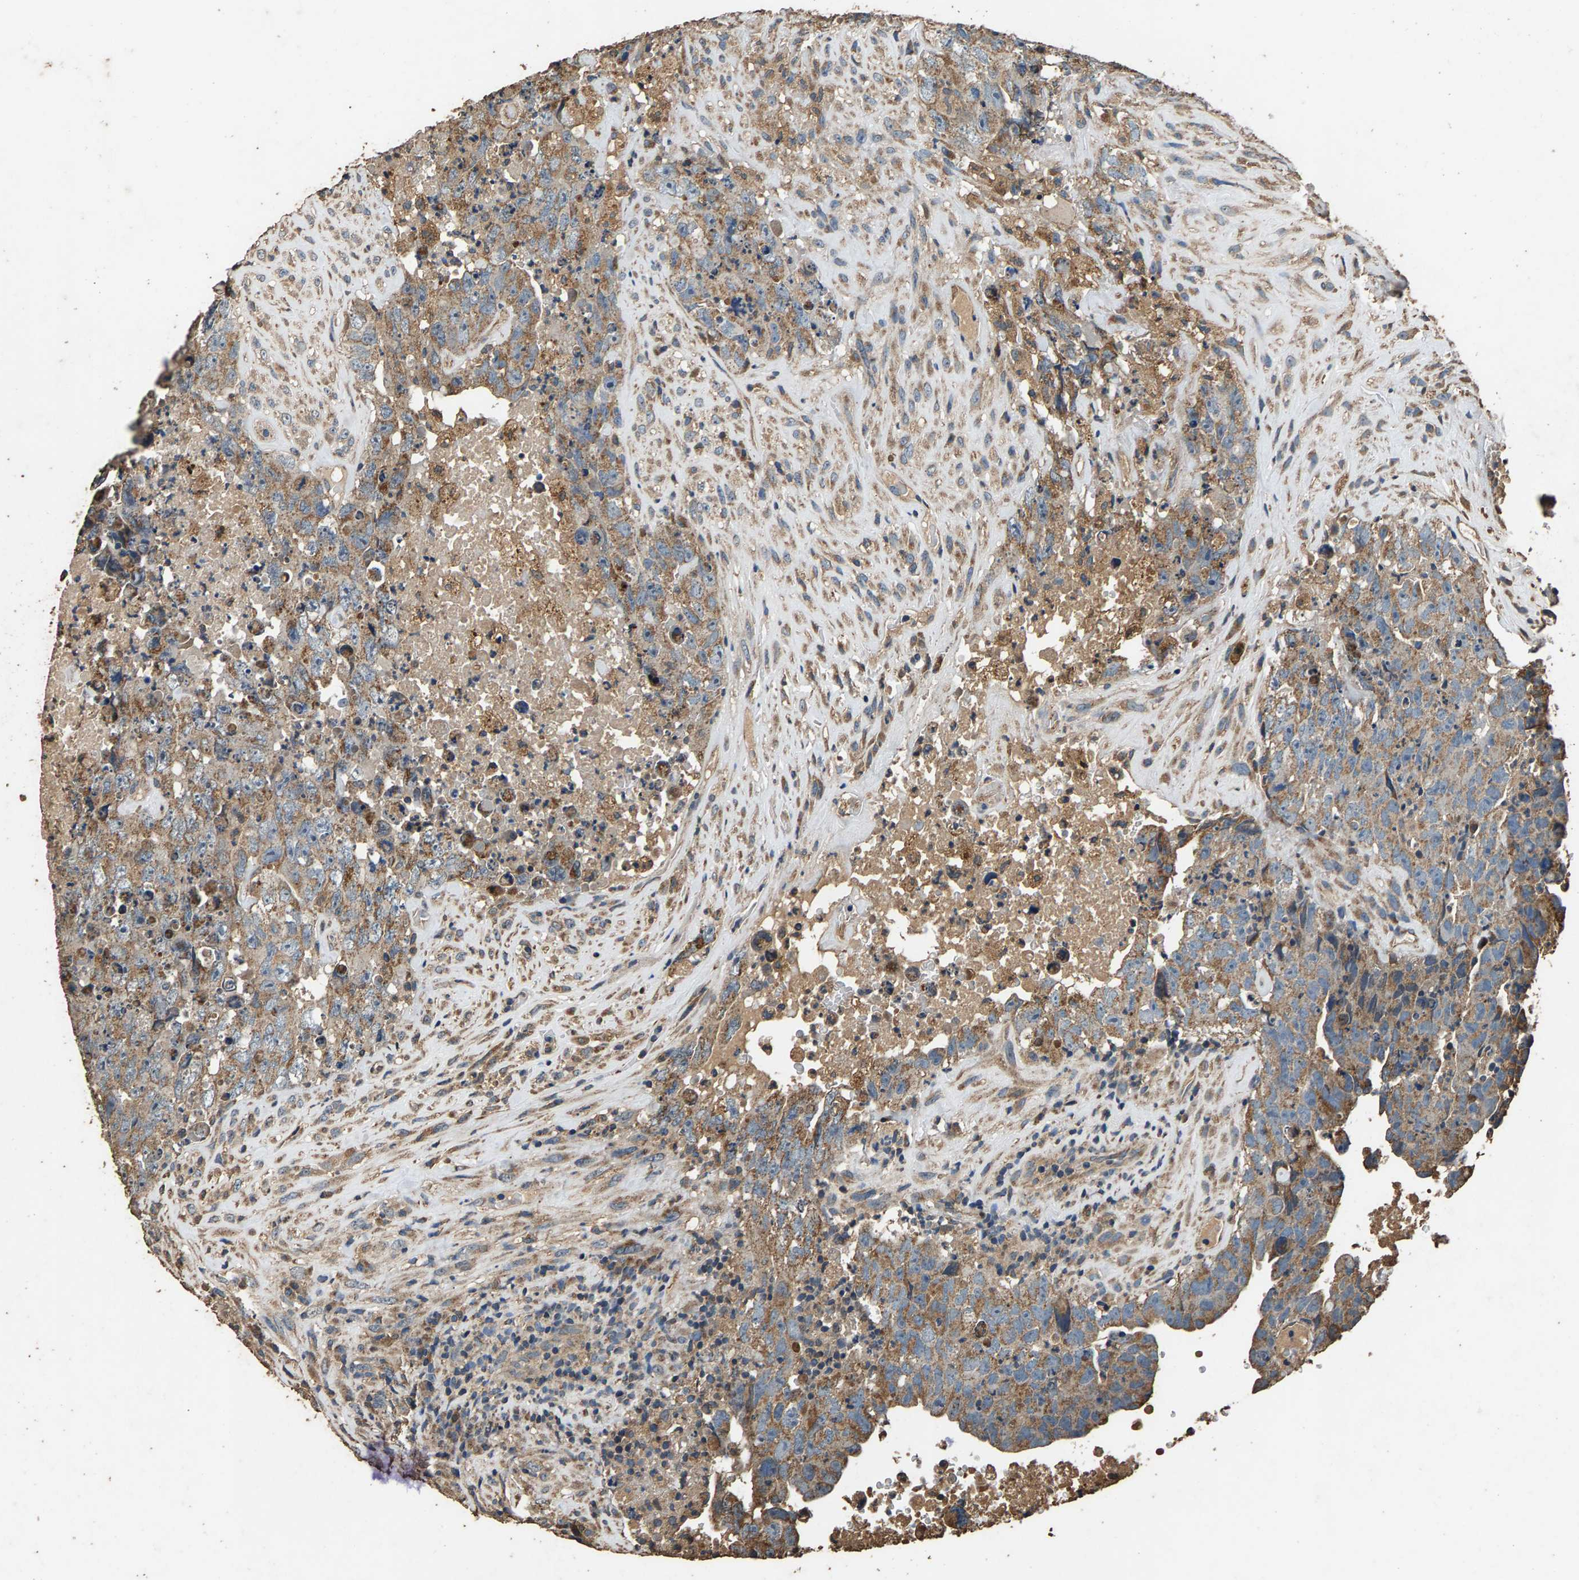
{"staining": {"intensity": "moderate", "quantity": "25%-75%", "location": "cytoplasmic/membranous"}, "tissue": "testis cancer", "cell_type": "Tumor cells", "image_type": "cancer", "snomed": [{"axis": "morphology", "description": "Carcinoma, Embryonal, NOS"}, {"axis": "topography", "description": "Testis"}], "caption": "Immunohistochemistry (IHC) photomicrograph of human embryonal carcinoma (testis) stained for a protein (brown), which shows medium levels of moderate cytoplasmic/membranous positivity in approximately 25%-75% of tumor cells.", "gene": "MRPL27", "patient": {"sex": "male", "age": 32}}